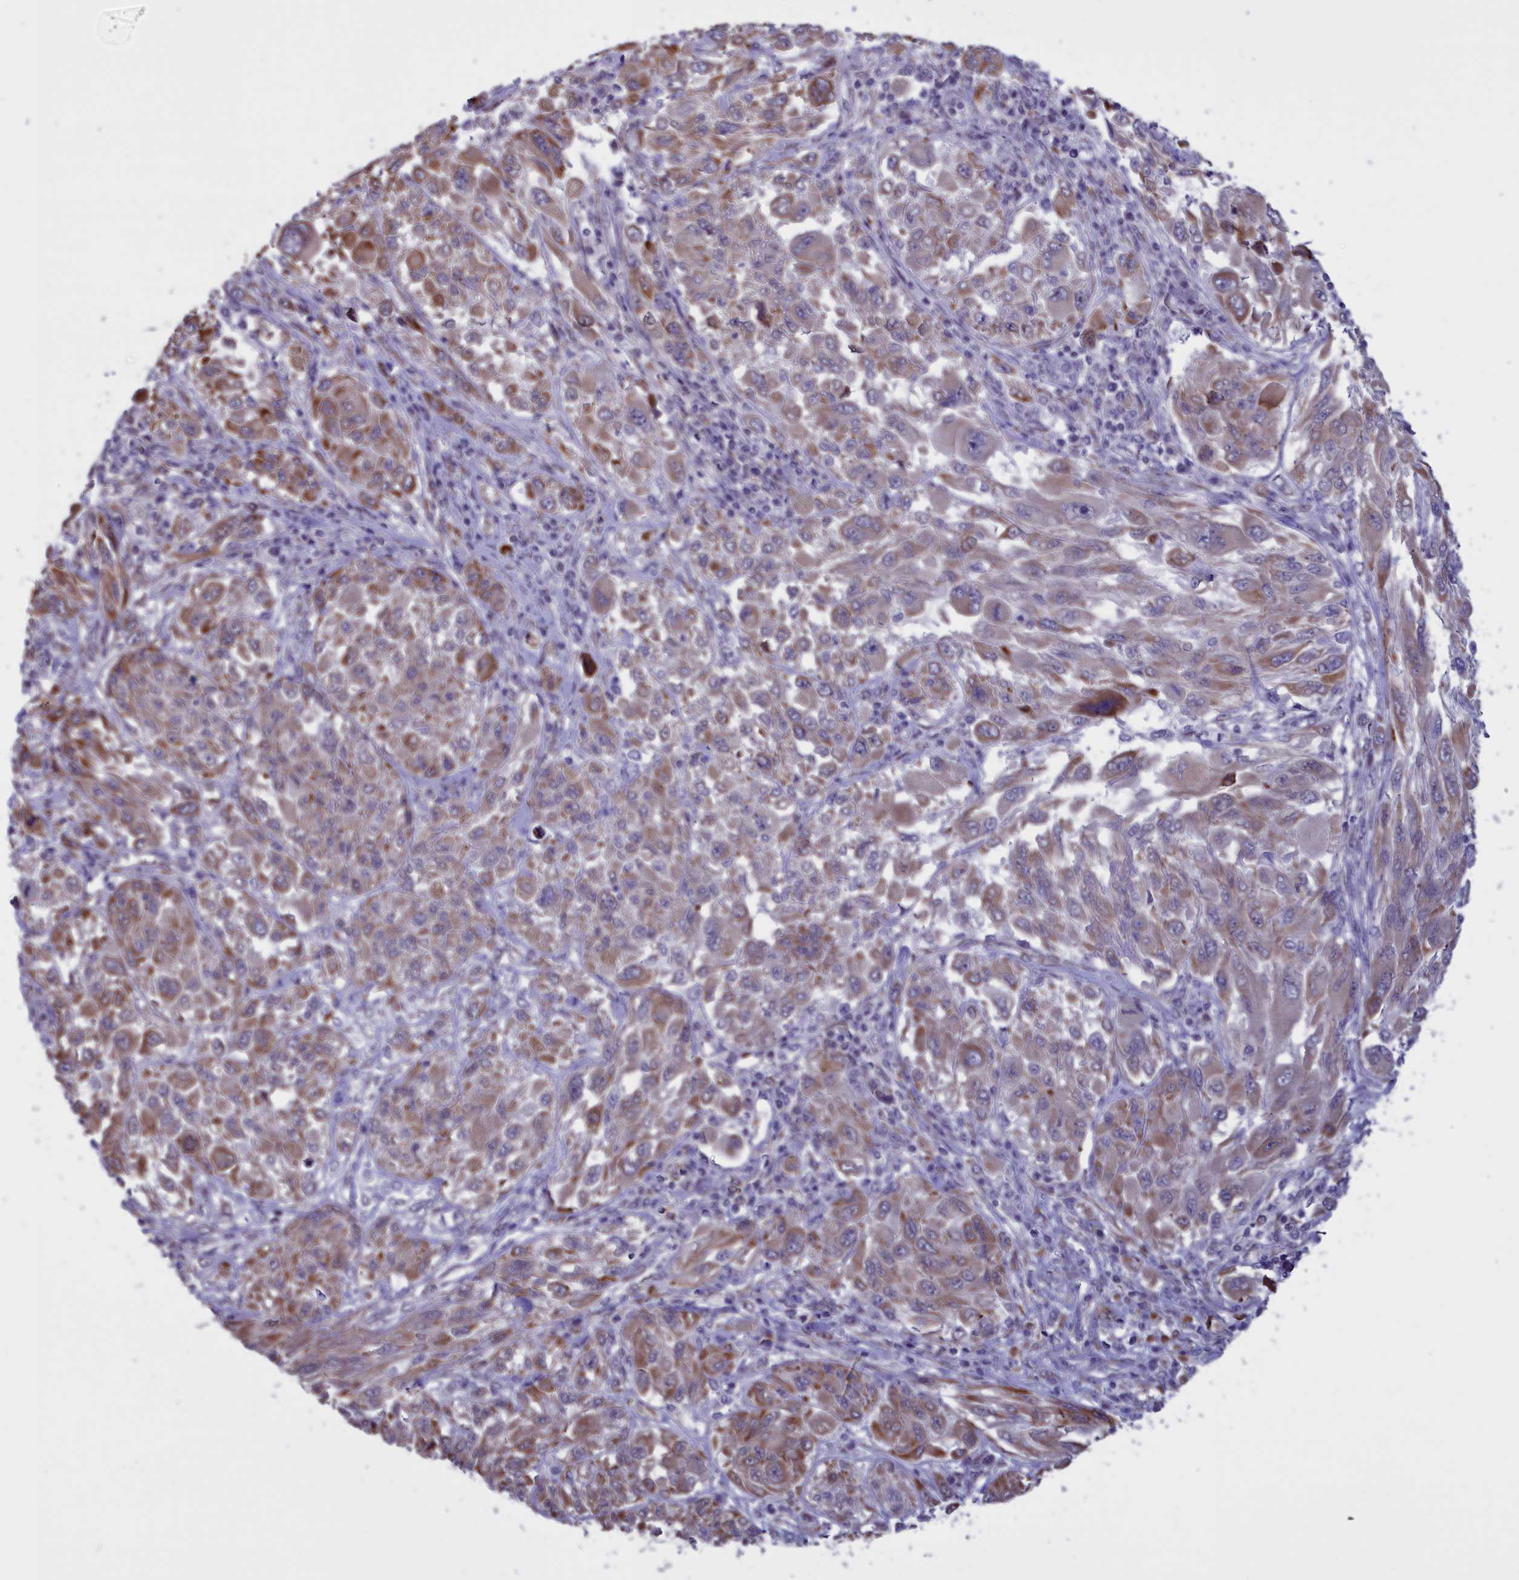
{"staining": {"intensity": "moderate", "quantity": ">75%", "location": "cytoplasmic/membranous"}, "tissue": "melanoma", "cell_type": "Tumor cells", "image_type": "cancer", "snomed": [{"axis": "morphology", "description": "Malignant melanoma, NOS"}, {"axis": "topography", "description": "Skin"}], "caption": "Protein staining exhibits moderate cytoplasmic/membranous positivity in approximately >75% of tumor cells in malignant melanoma.", "gene": "PARS2", "patient": {"sex": "female", "age": 91}}